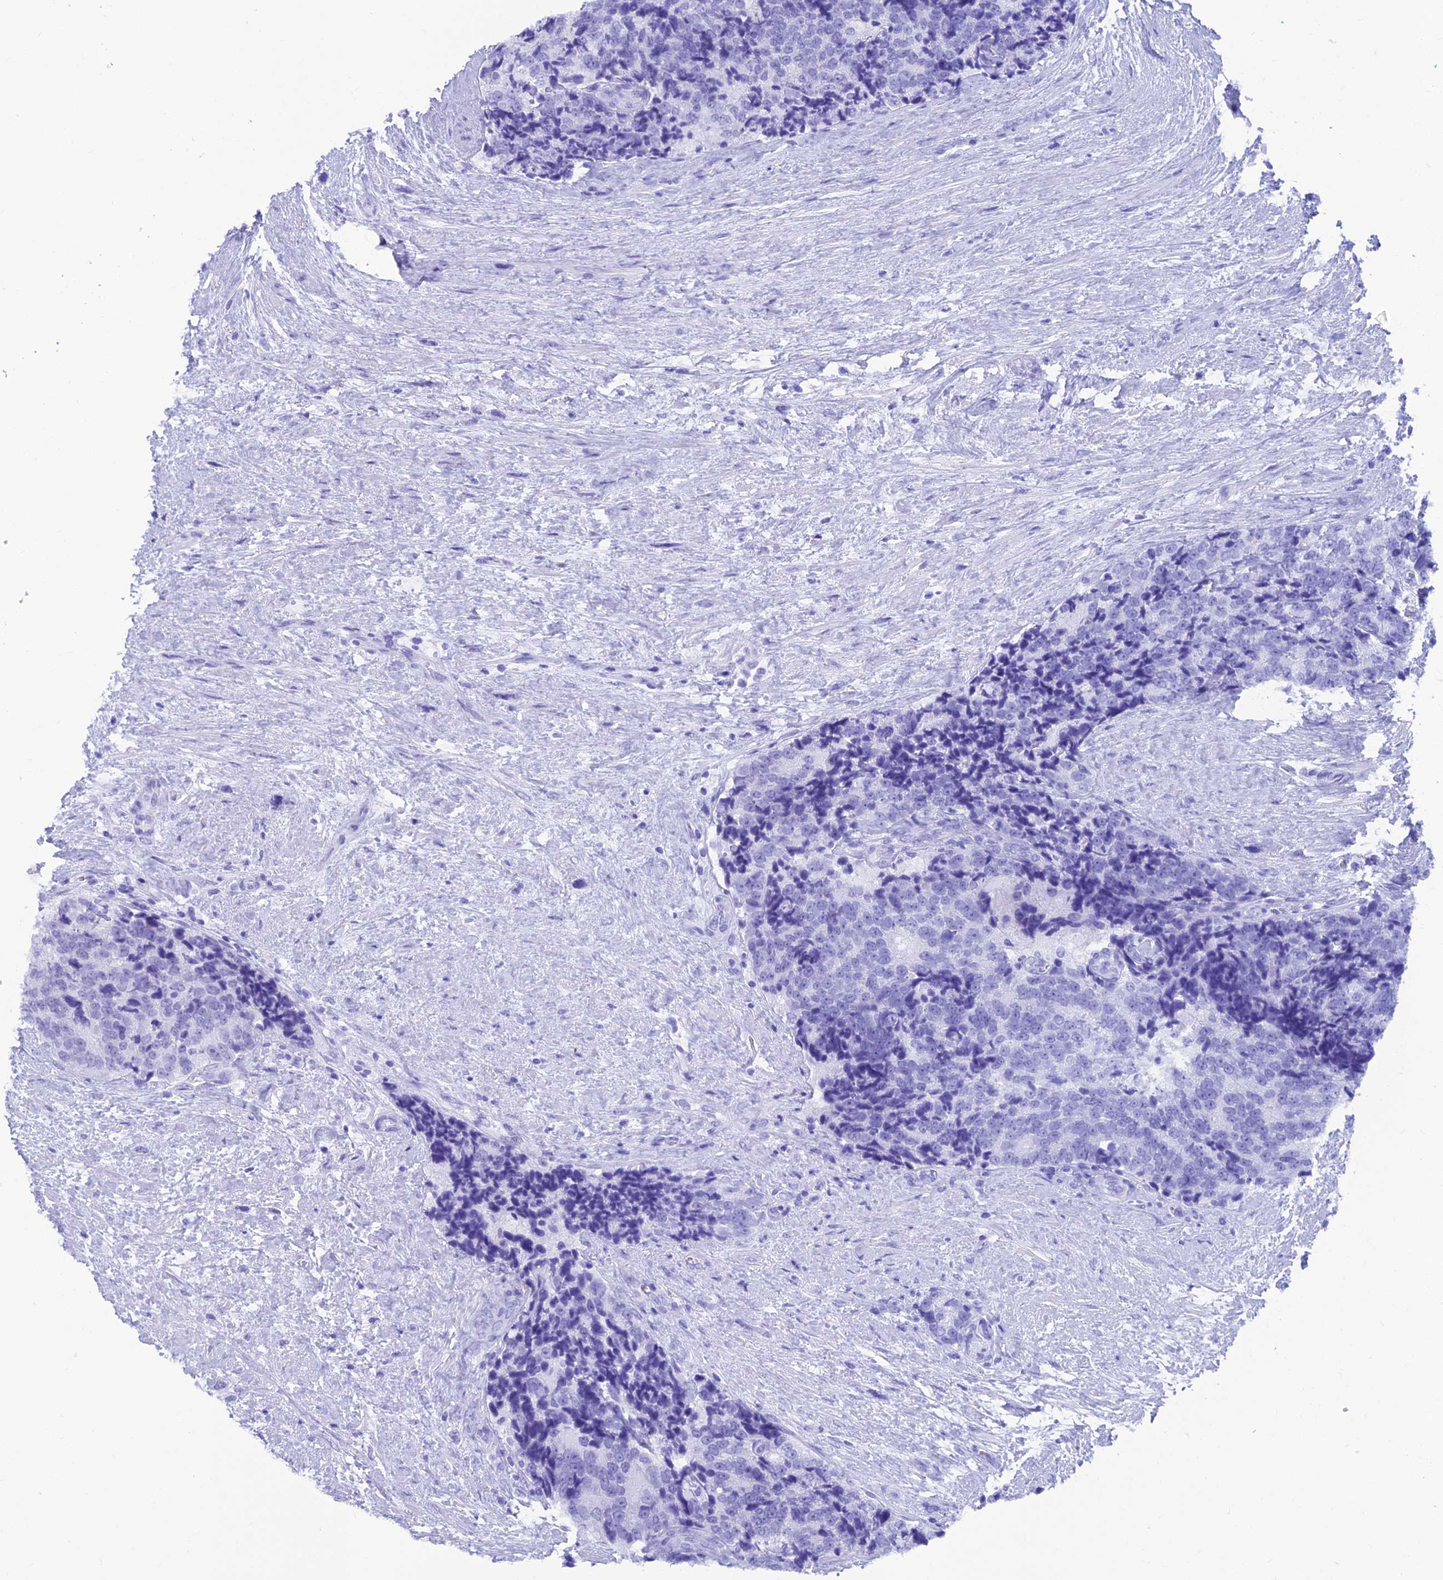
{"staining": {"intensity": "negative", "quantity": "none", "location": "none"}, "tissue": "prostate cancer", "cell_type": "Tumor cells", "image_type": "cancer", "snomed": [{"axis": "morphology", "description": "Adenocarcinoma, High grade"}, {"axis": "topography", "description": "Prostate"}], "caption": "Tumor cells show no significant protein expression in prostate cancer (high-grade adenocarcinoma).", "gene": "KIAA1191", "patient": {"sex": "male", "age": 70}}